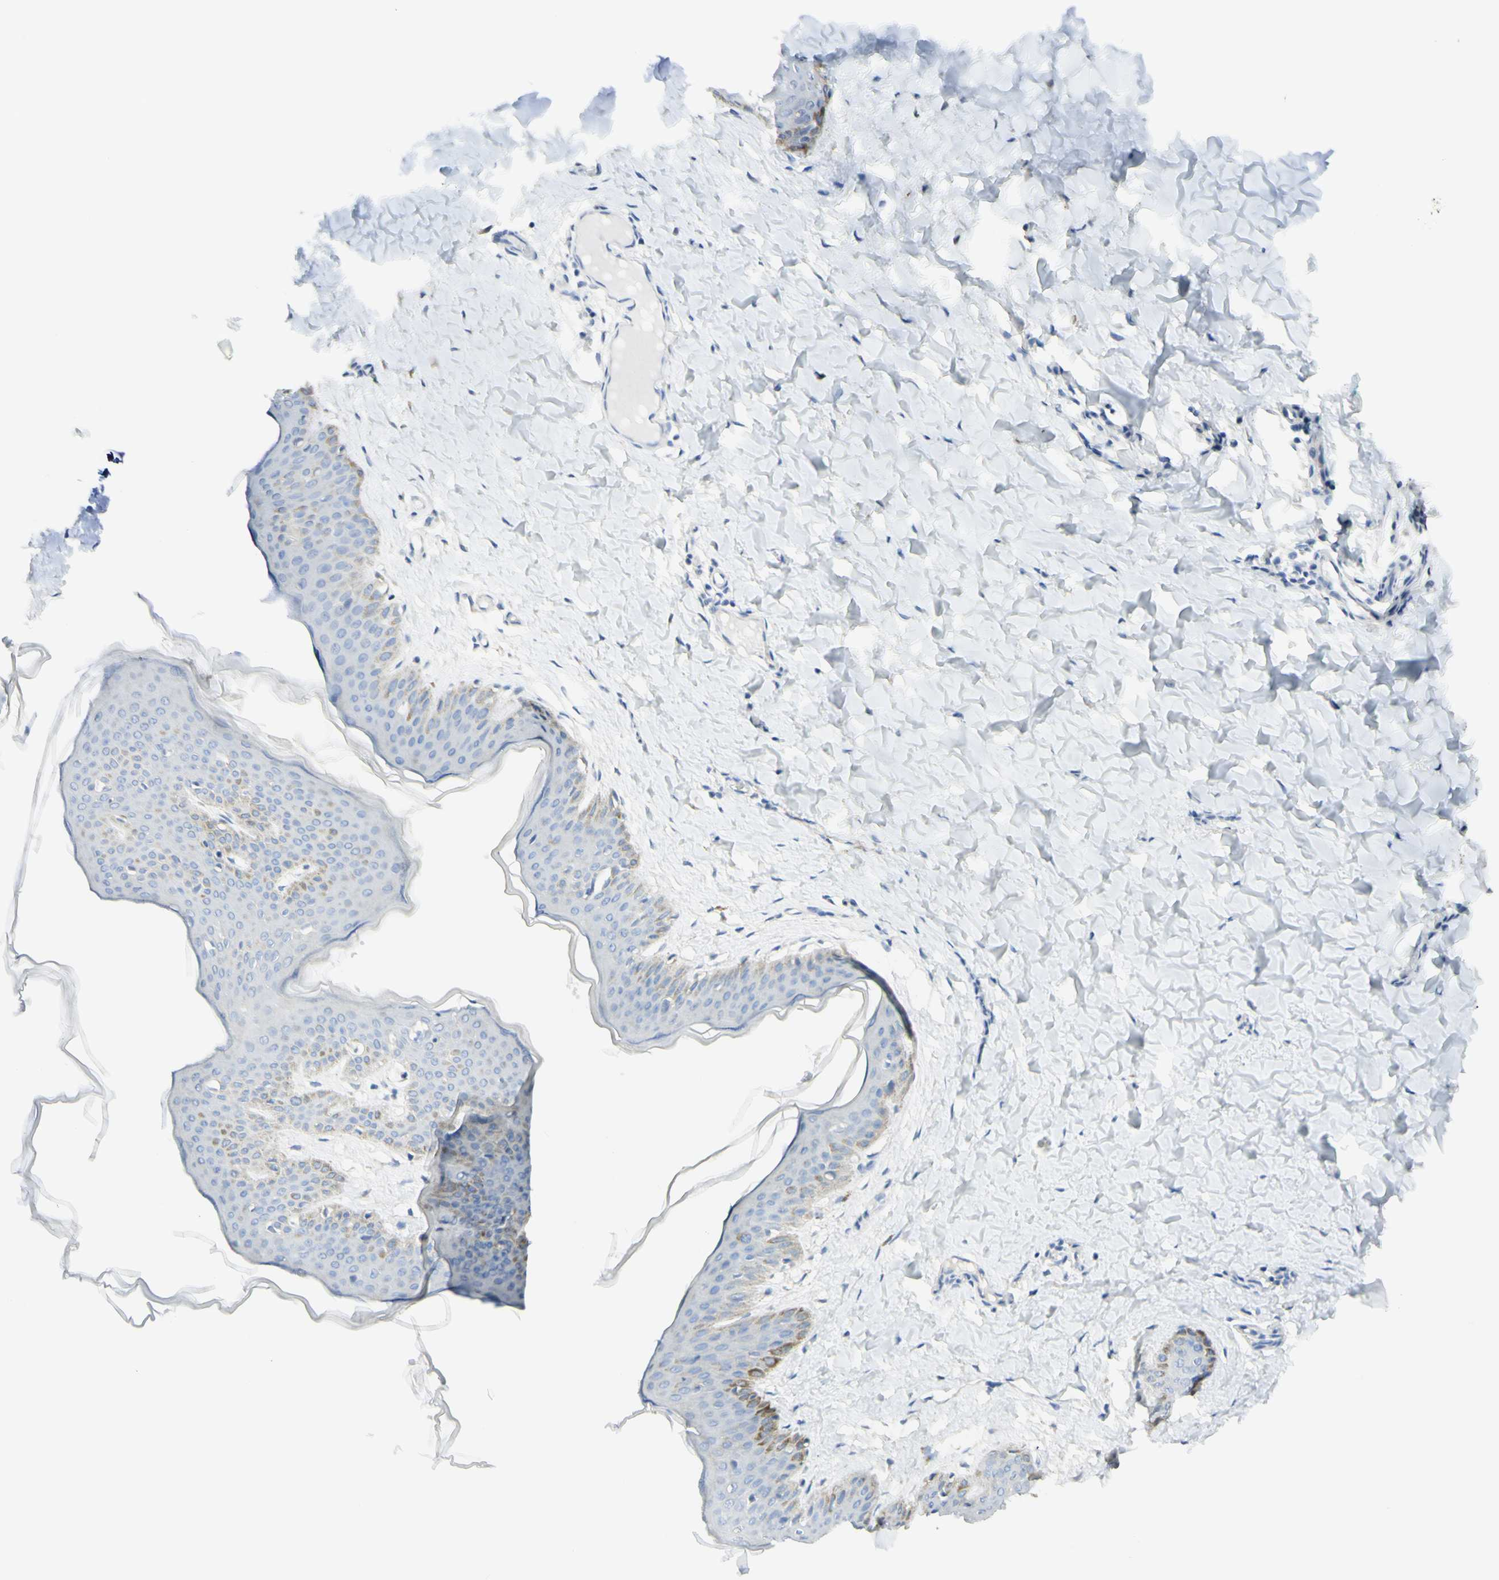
{"staining": {"intensity": "negative", "quantity": "none", "location": "none"}, "tissue": "skin", "cell_type": "Fibroblasts", "image_type": "normal", "snomed": [{"axis": "morphology", "description": "Normal tissue, NOS"}, {"axis": "topography", "description": "Skin"}], "caption": "A high-resolution histopathology image shows immunohistochemistry (IHC) staining of benign skin, which exhibits no significant expression in fibroblasts.", "gene": "GCNT3", "patient": {"sex": "female", "age": 17}}